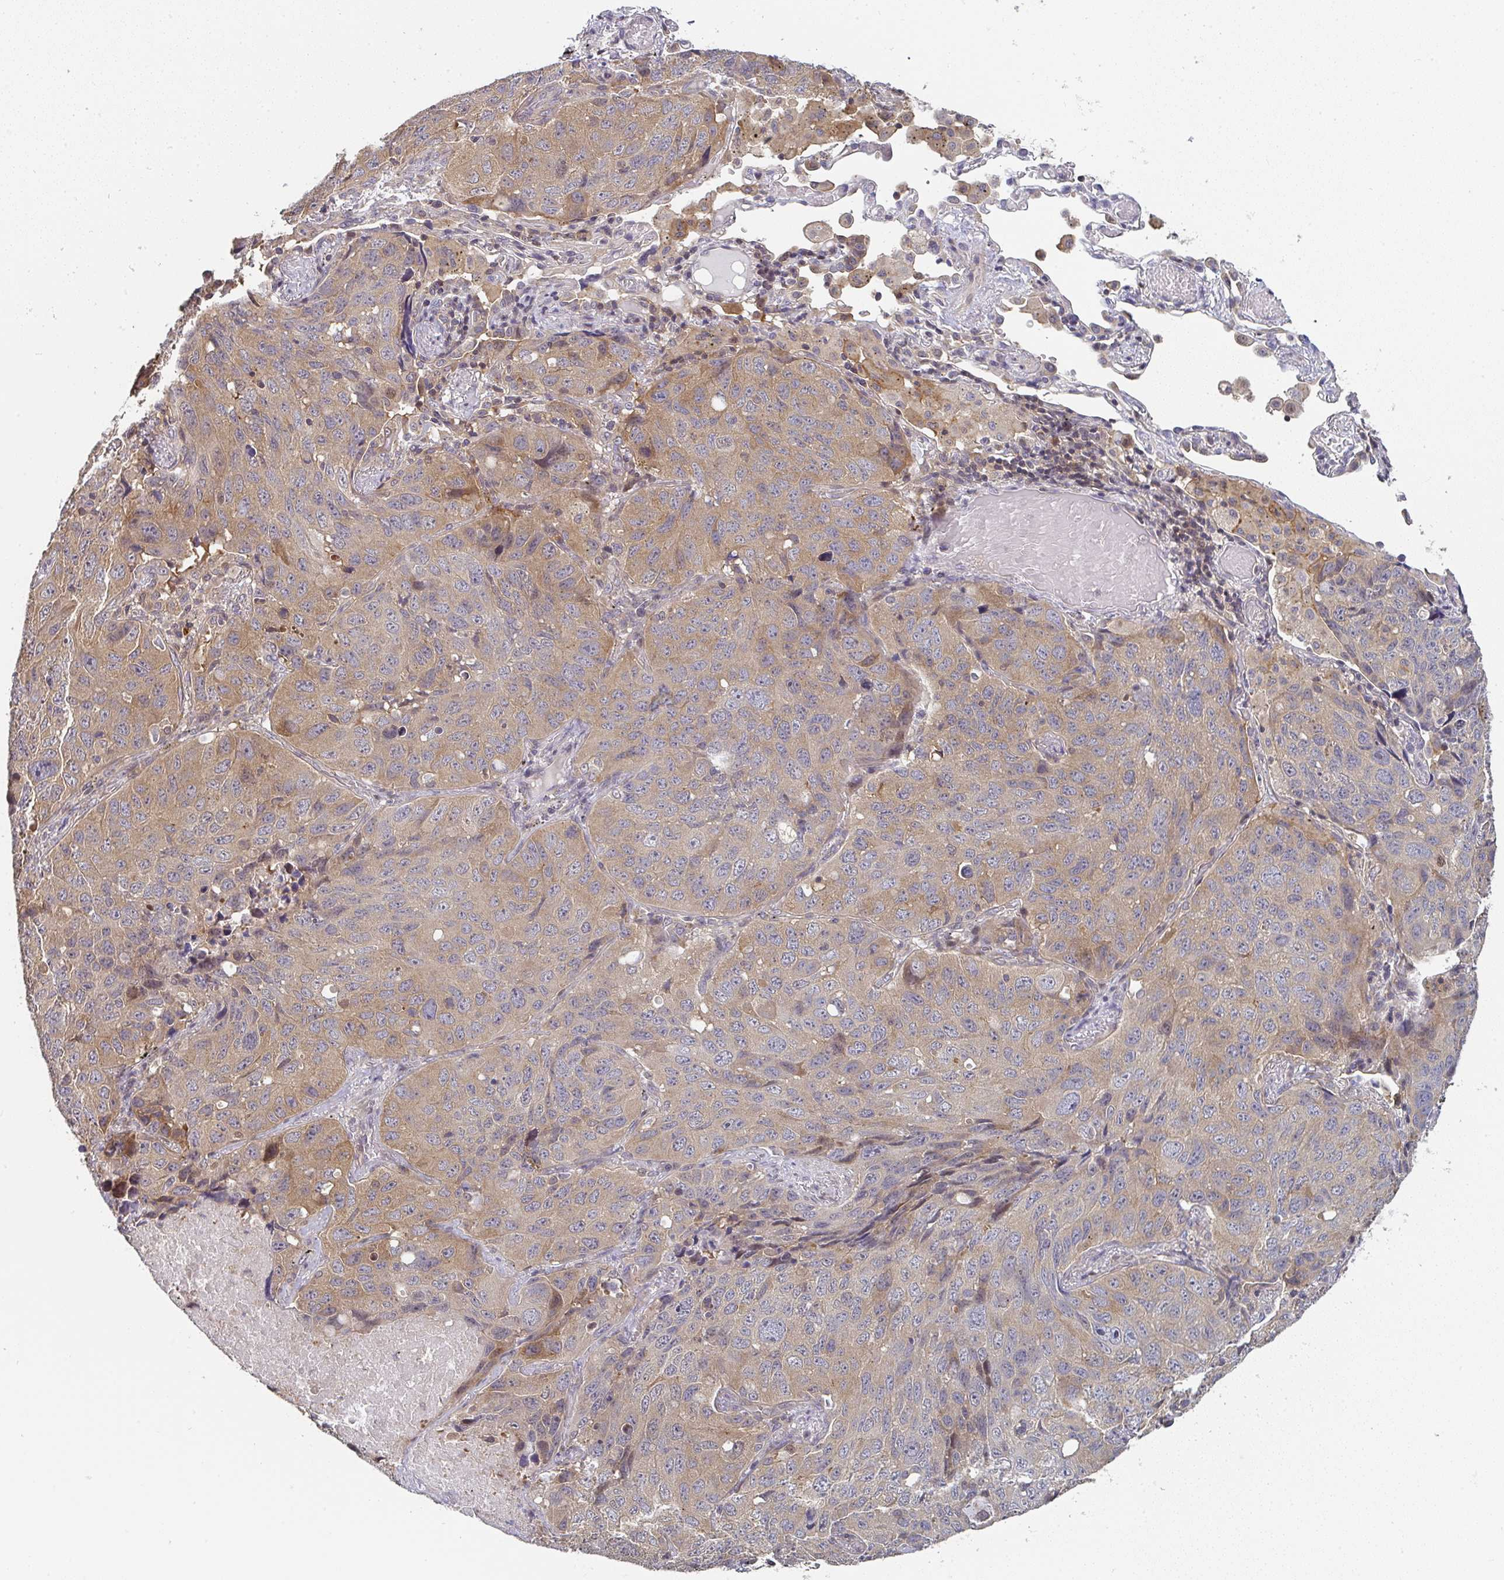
{"staining": {"intensity": "weak", "quantity": ">75%", "location": "cytoplasmic/membranous"}, "tissue": "lung cancer", "cell_type": "Tumor cells", "image_type": "cancer", "snomed": [{"axis": "morphology", "description": "Squamous cell carcinoma, NOS"}, {"axis": "topography", "description": "Lung"}], "caption": "Immunohistochemistry micrograph of neoplastic tissue: lung cancer stained using immunohistochemistry displays low levels of weak protein expression localized specifically in the cytoplasmic/membranous of tumor cells, appearing as a cytoplasmic/membranous brown color.", "gene": "RANGRF", "patient": {"sex": "male", "age": 60}}